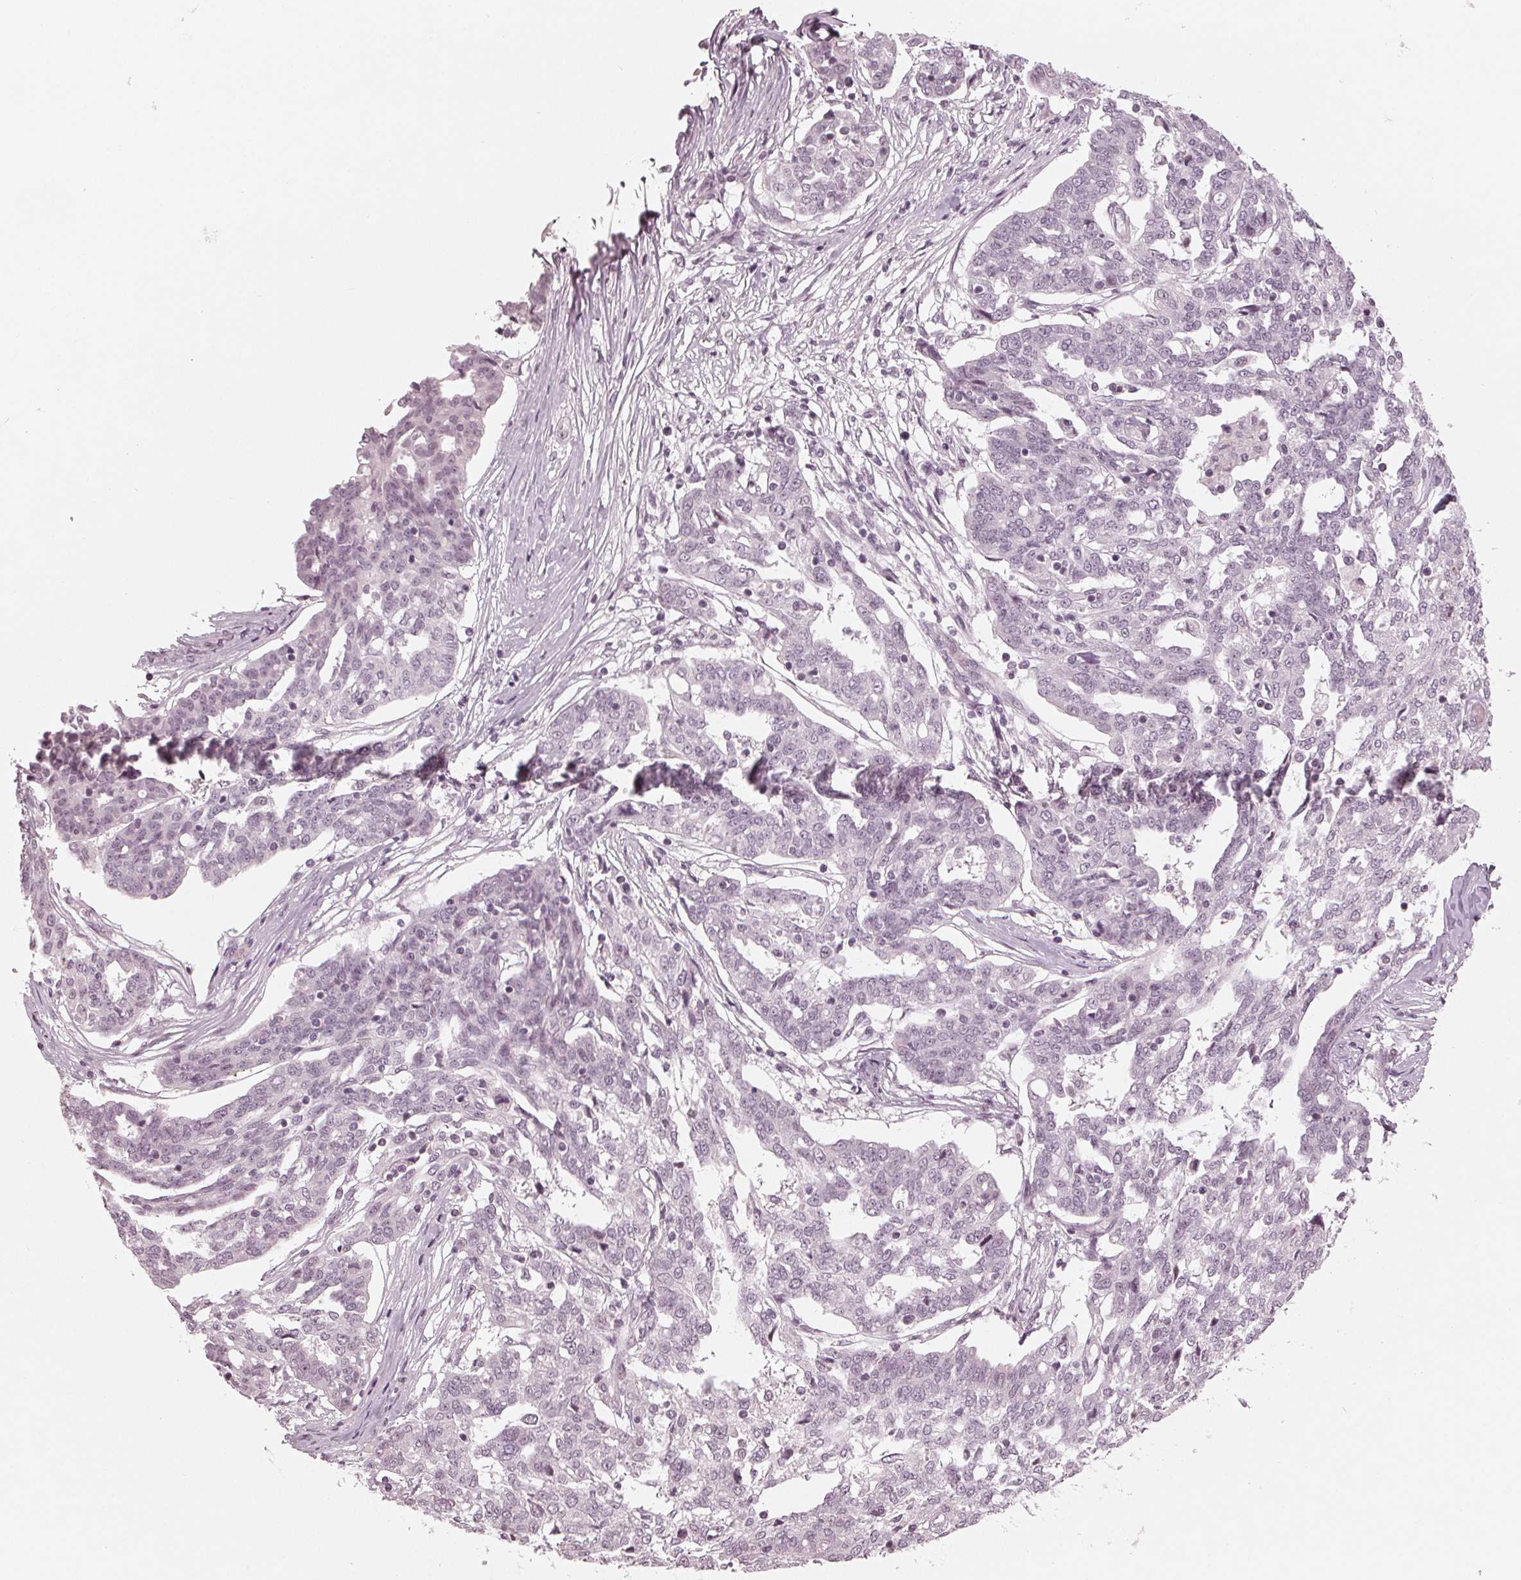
{"staining": {"intensity": "negative", "quantity": "none", "location": "none"}, "tissue": "ovarian cancer", "cell_type": "Tumor cells", "image_type": "cancer", "snomed": [{"axis": "morphology", "description": "Cystadenocarcinoma, serous, NOS"}, {"axis": "topography", "description": "Ovary"}], "caption": "DAB immunohistochemical staining of human serous cystadenocarcinoma (ovarian) demonstrates no significant expression in tumor cells. The staining was performed using DAB to visualize the protein expression in brown, while the nuclei were stained in blue with hematoxylin (Magnification: 20x).", "gene": "ADPRHL1", "patient": {"sex": "female", "age": 67}}